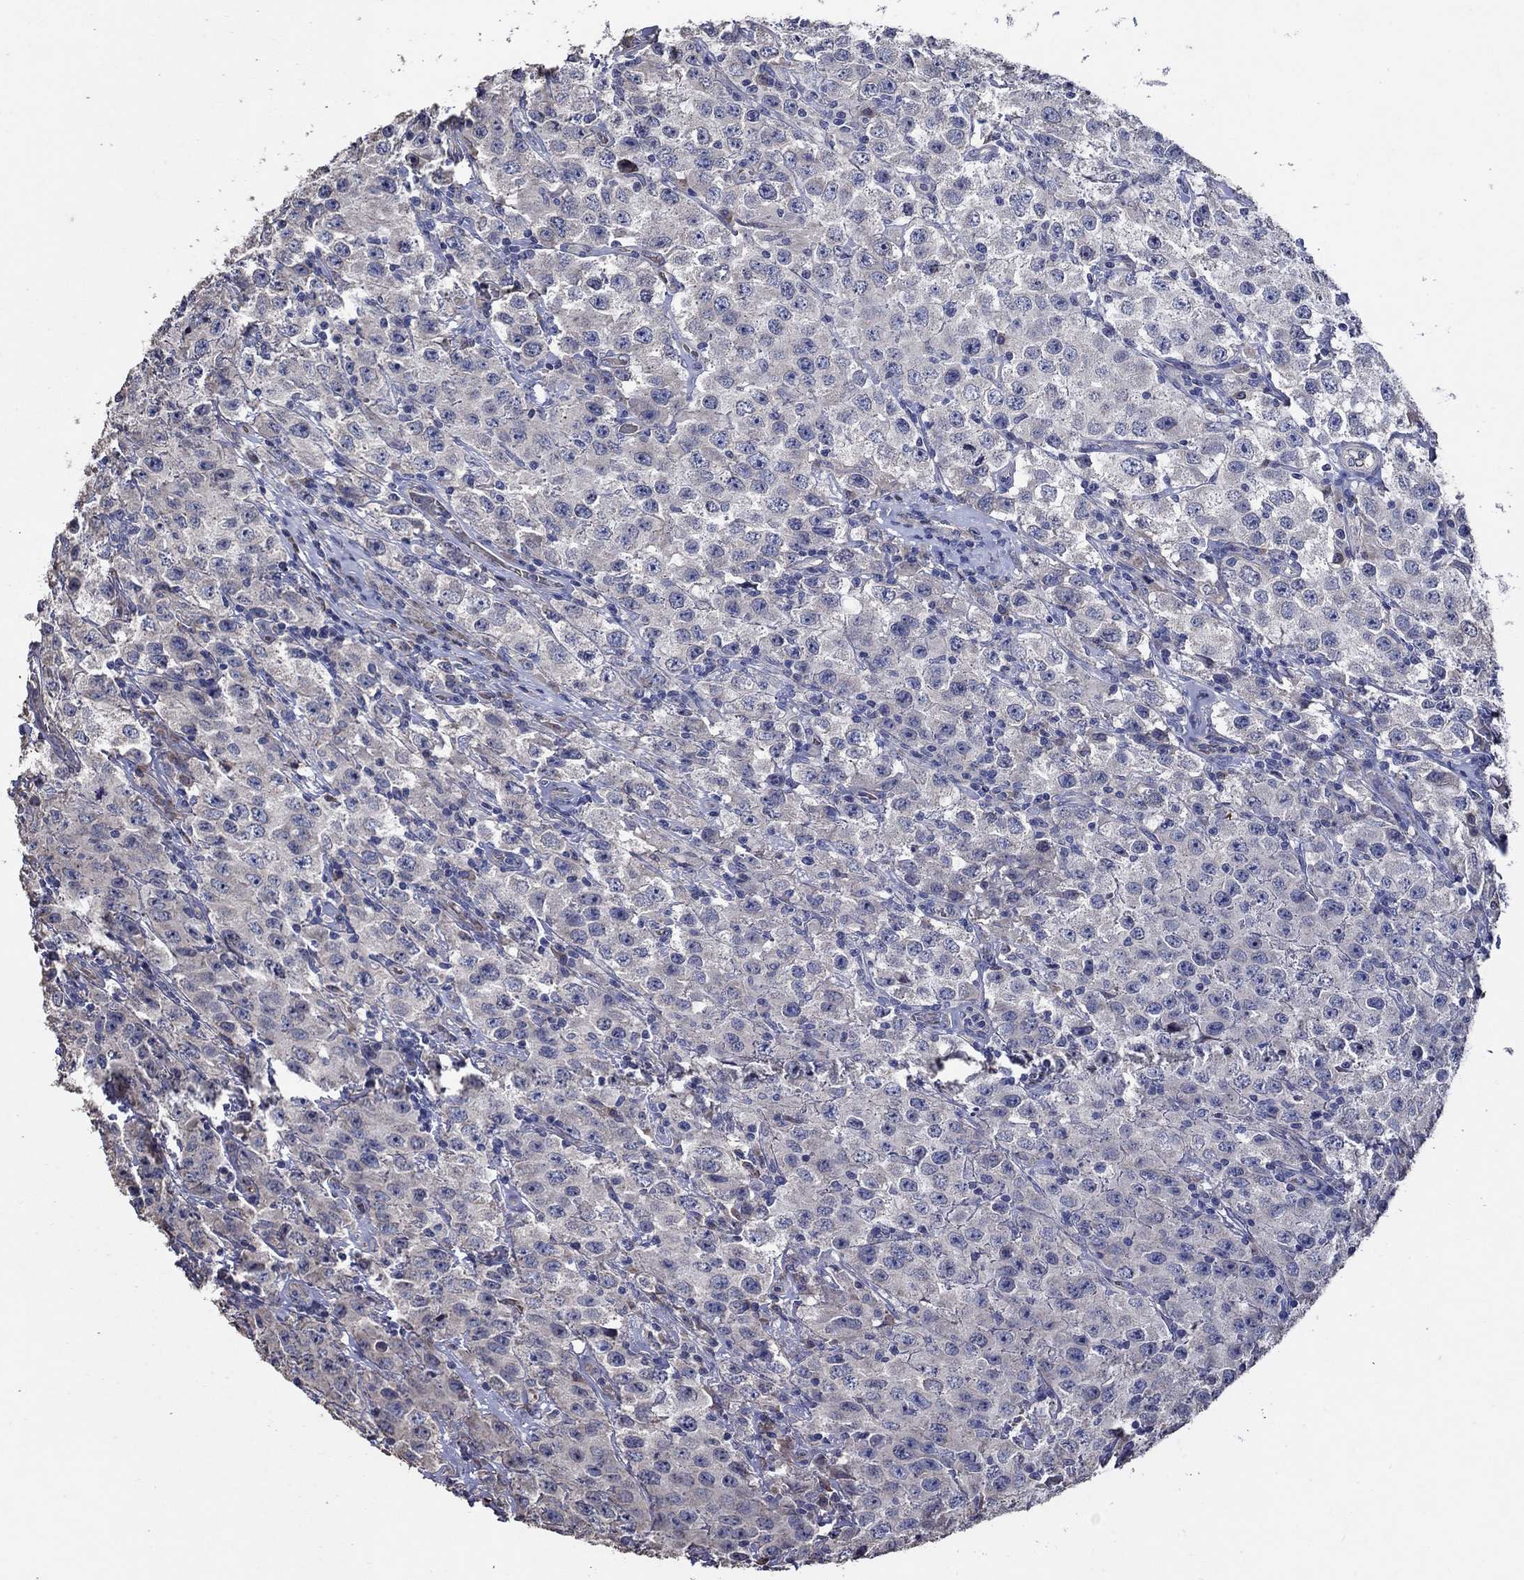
{"staining": {"intensity": "negative", "quantity": "none", "location": "none"}, "tissue": "testis cancer", "cell_type": "Tumor cells", "image_type": "cancer", "snomed": [{"axis": "morphology", "description": "Seminoma, NOS"}, {"axis": "topography", "description": "Testis"}], "caption": "Tumor cells are negative for protein expression in human testis seminoma.", "gene": "HAP1", "patient": {"sex": "male", "age": 52}}